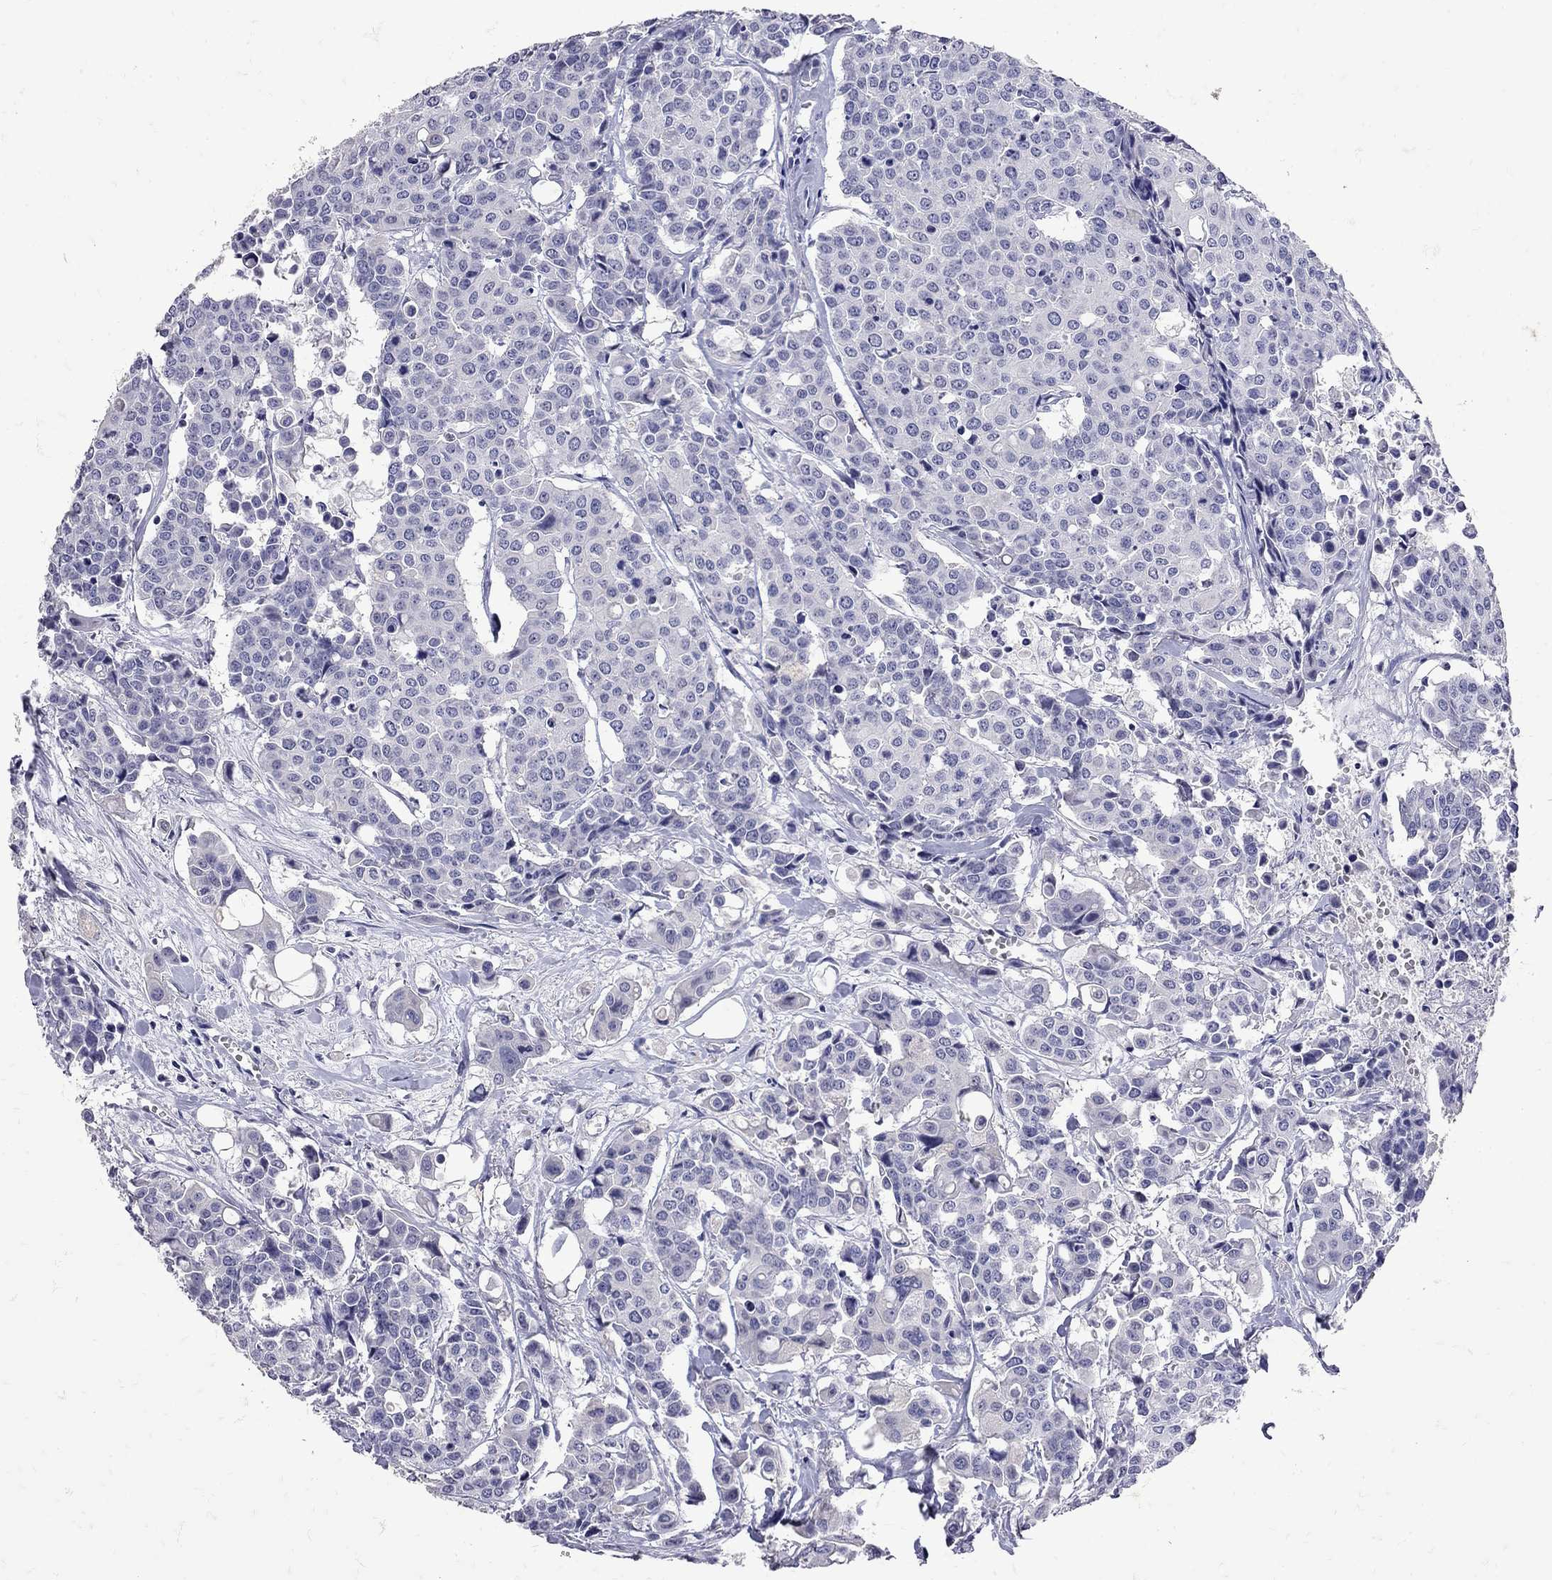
{"staining": {"intensity": "negative", "quantity": "none", "location": "none"}, "tissue": "carcinoid", "cell_type": "Tumor cells", "image_type": "cancer", "snomed": [{"axis": "morphology", "description": "Carcinoid, malignant, NOS"}, {"axis": "topography", "description": "Colon"}], "caption": "Human carcinoid (malignant) stained for a protein using IHC shows no expression in tumor cells.", "gene": "SST", "patient": {"sex": "male", "age": 81}}